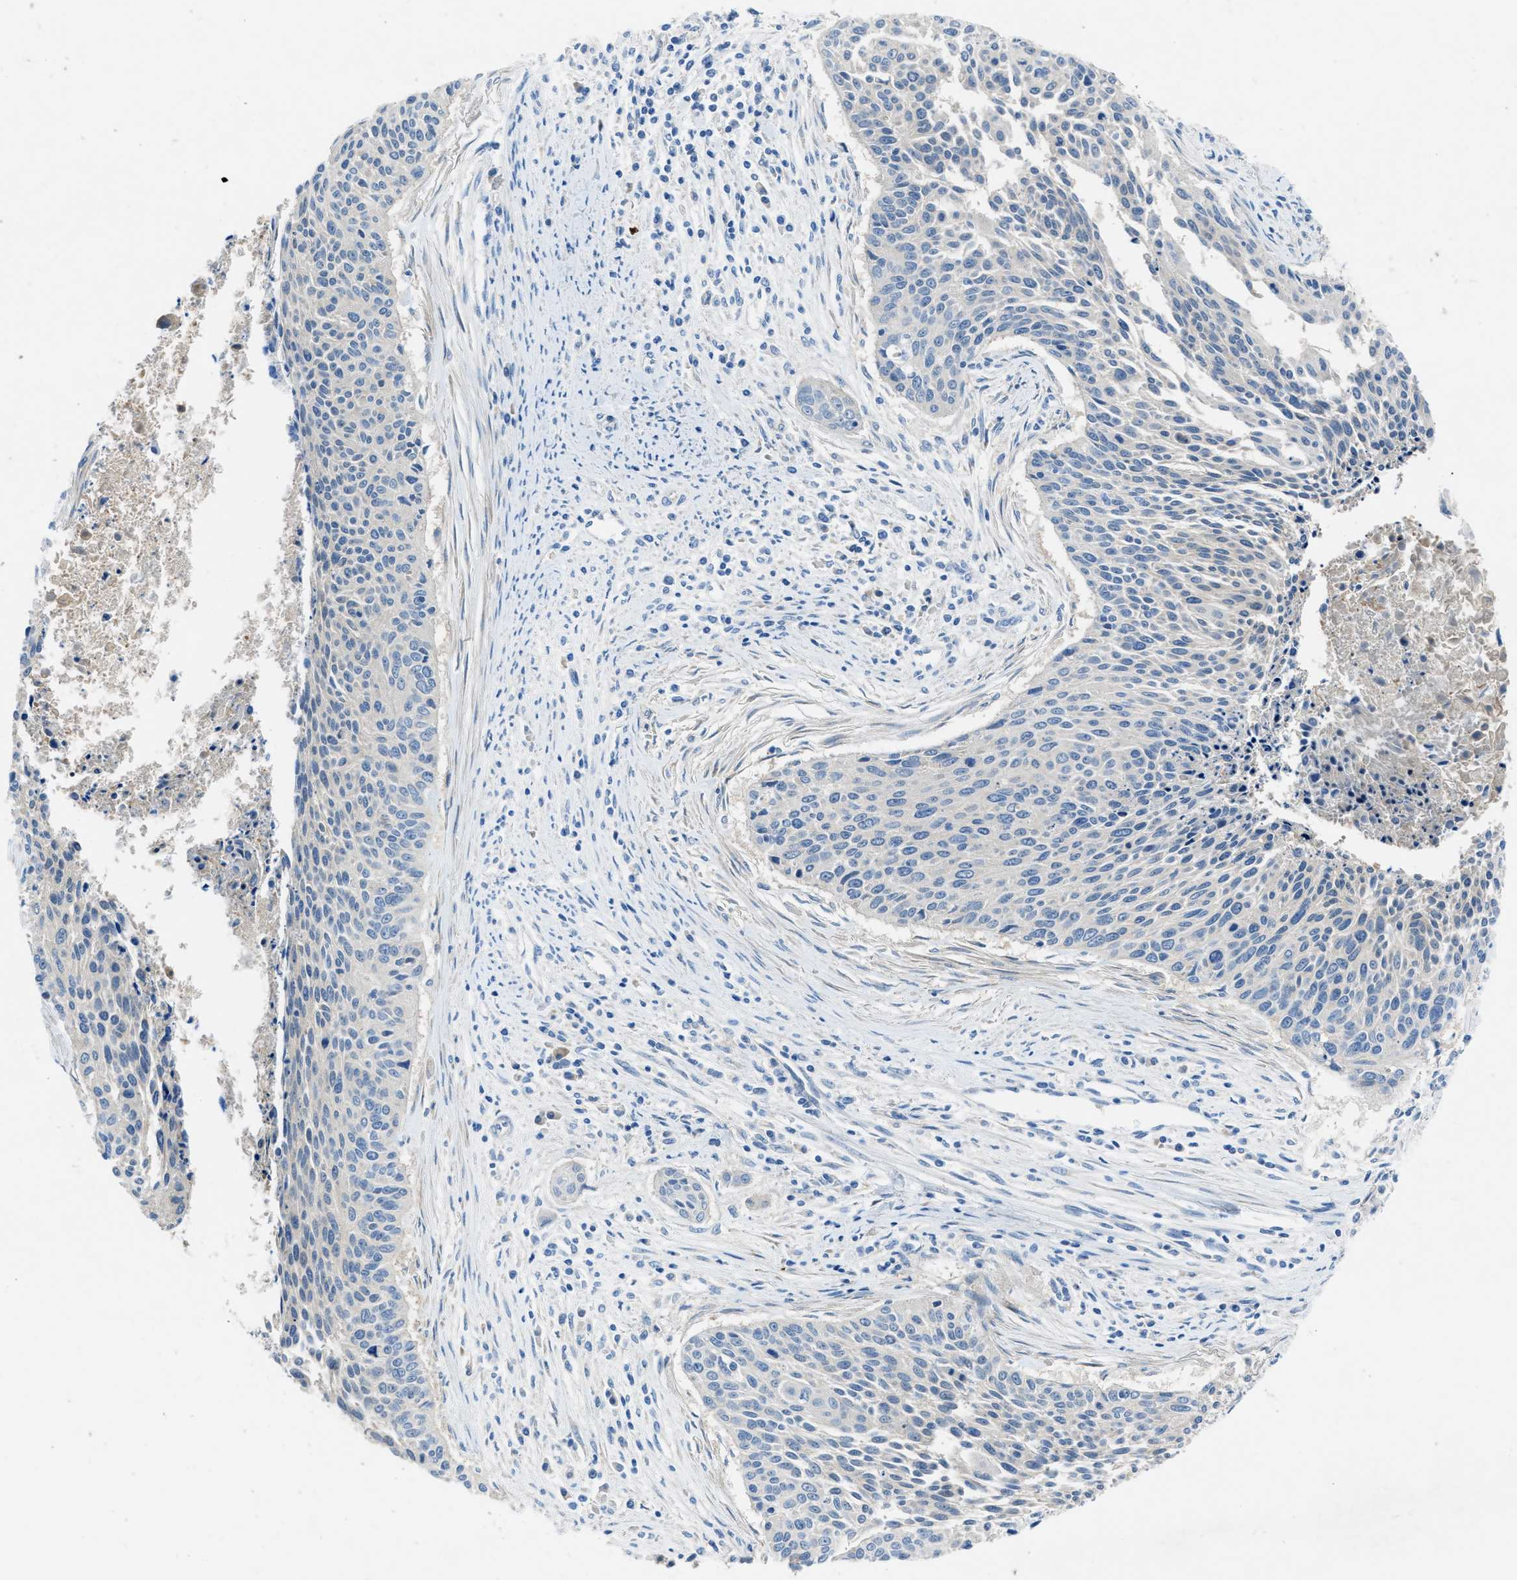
{"staining": {"intensity": "weak", "quantity": "<25%", "location": "cytoplasmic/membranous"}, "tissue": "cervical cancer", "cell_type": "Tumor cells", "image_type": "cancer", "snomed": [{"axis": "morphology", "description": "Squamous cell carcinoma, NOS"}, {"axis": "topography", "description": "Cervix"}], "caption": "A histopathology image of cervical cancer (squamous cell carcinoma) stained for a protein shows no brown staining in tumor cells.", "gene": "MAP3K20", "patient": {"sex": "female", "age": 55}}